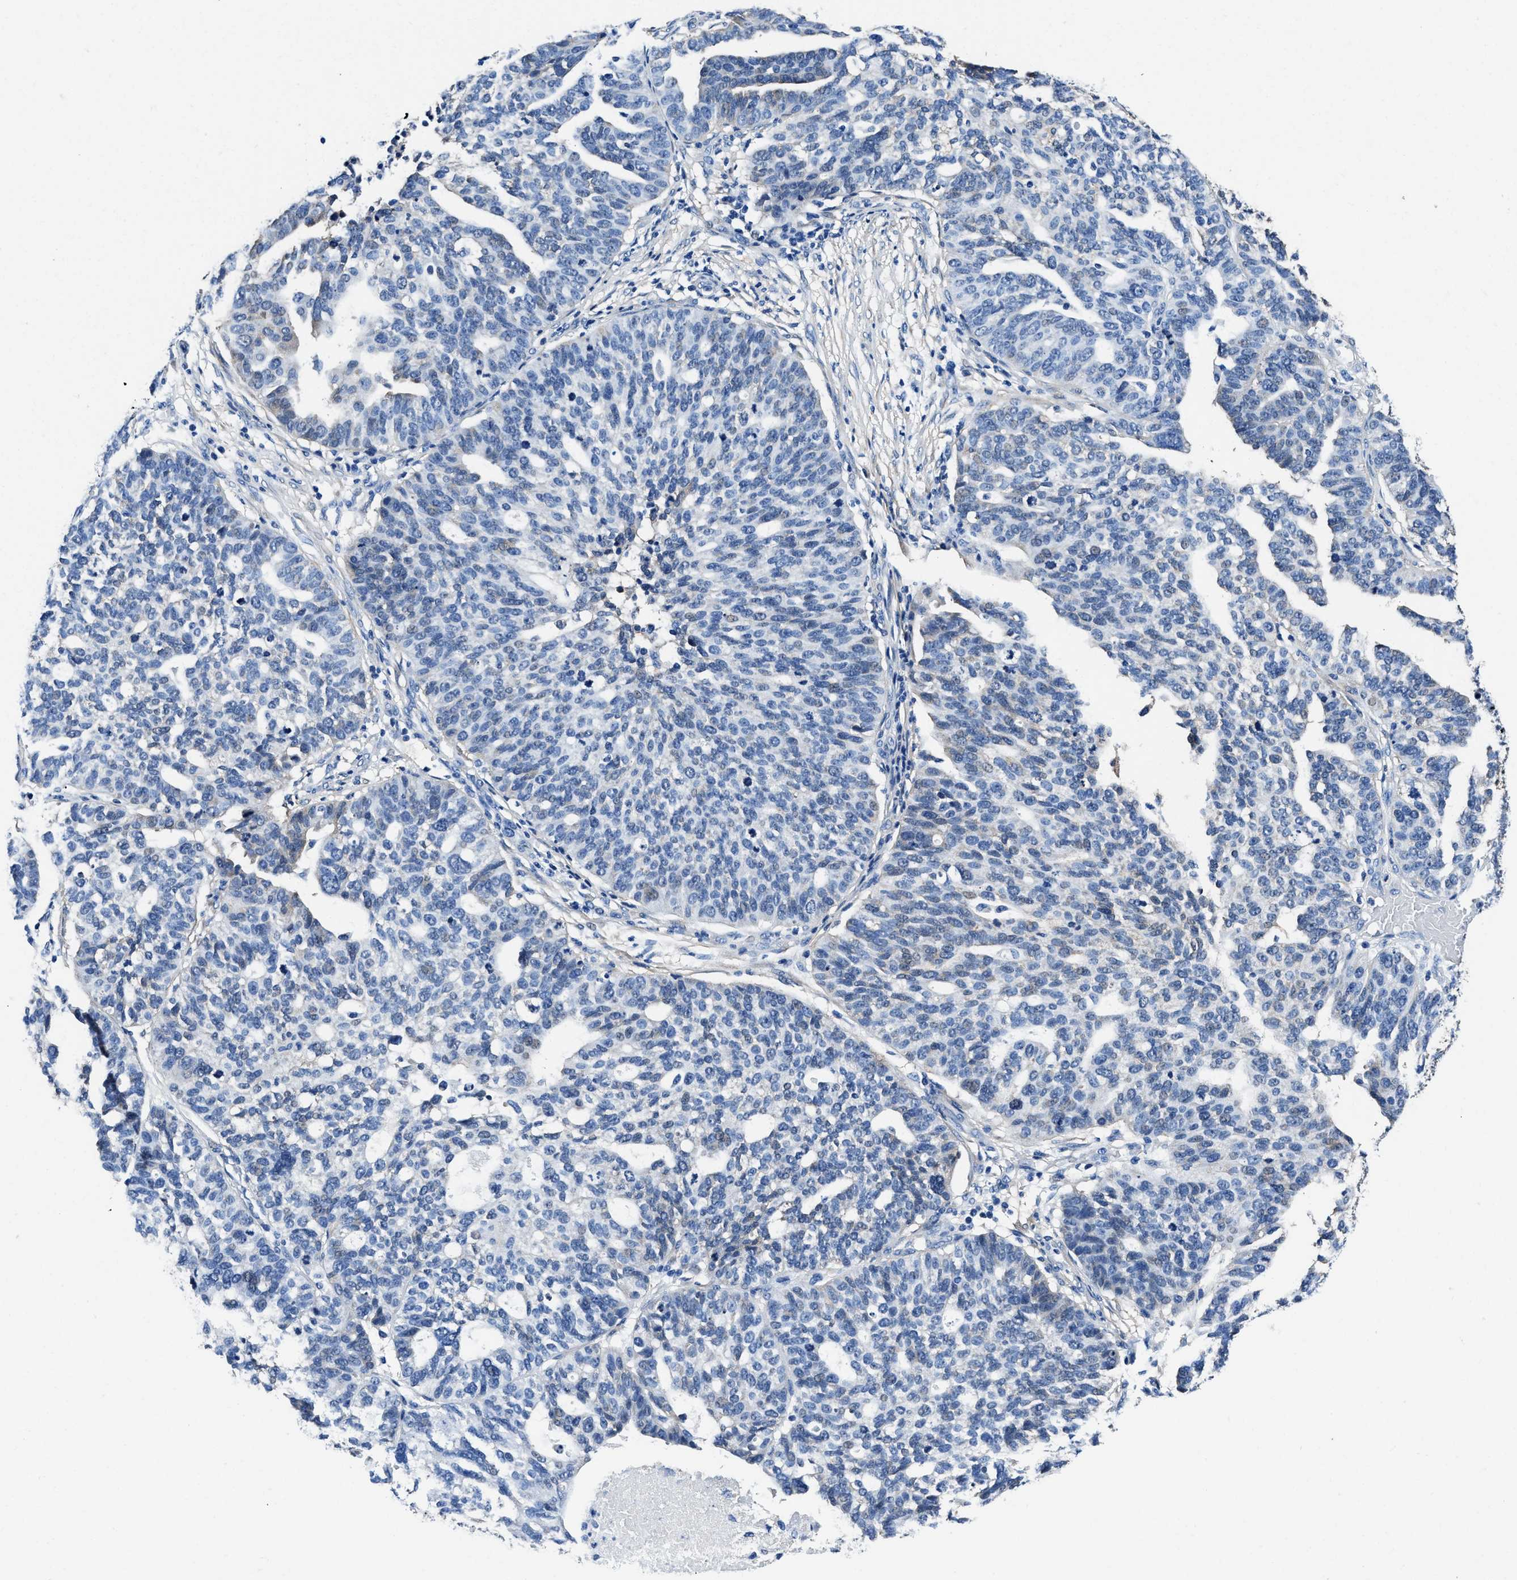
{"staining": {"intensity": "negative", "quantity": "none", "location": "none"}, "tissue": "ovarian cancer", "cell_type": "Tumor cells", "image_type": "cancer", "snomed": [{"axis": "morphology", "description": "Cystadenocarcinoma, serous, NOS"}, {"axis": "topography", "description": "Ovary"}], "caption": "IHC of ovarian cancer demonstrates no positivity in tumor cells.", "gene": "NEU1", "patient": {"sex": "female", "age": 59}}